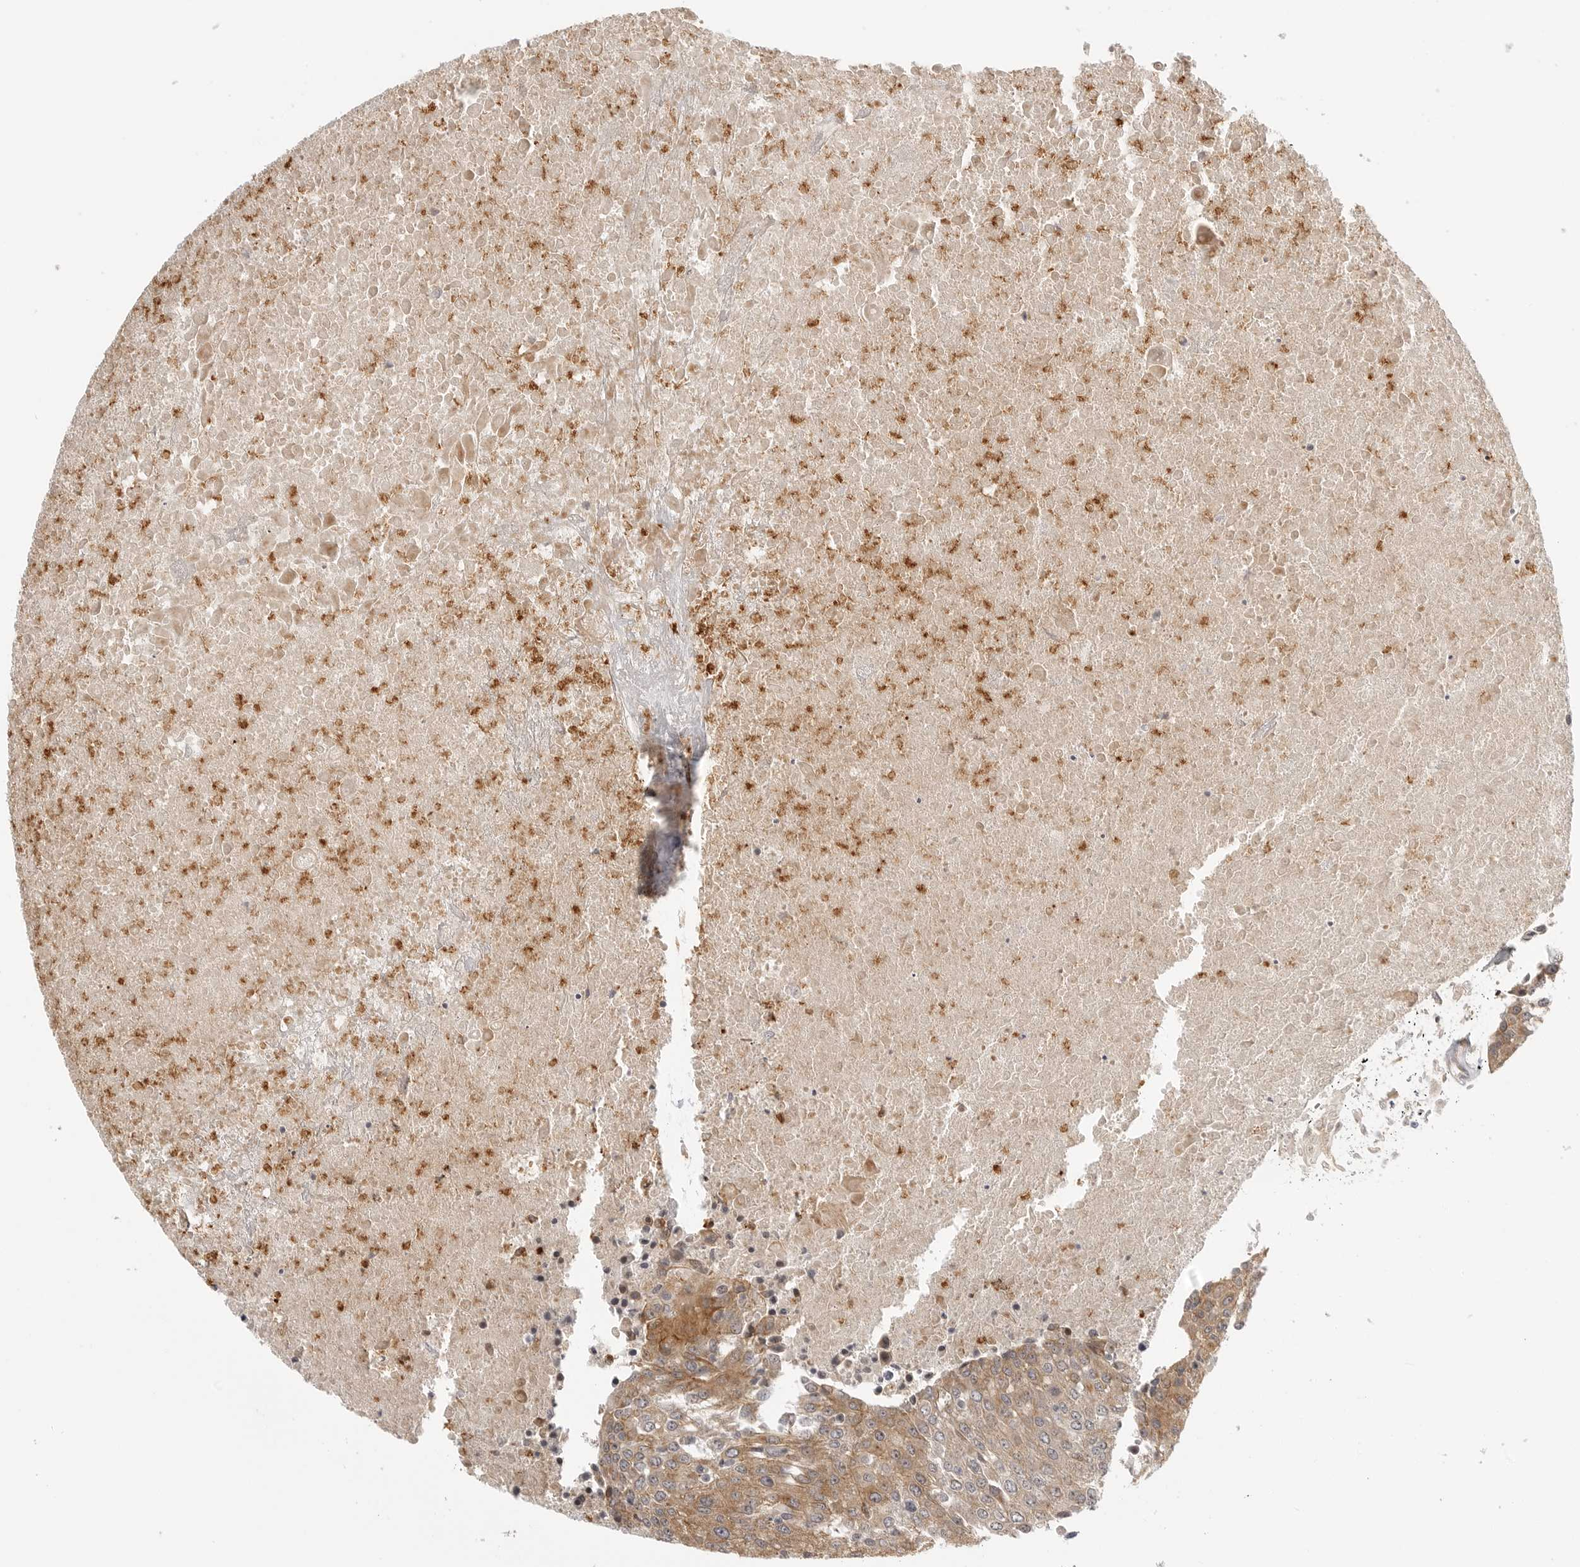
{"staining": {"intensity": "moderate", "quantity": "25%-75%", "location": "cytoplasmic/membranous"}, "tissue": "urothelial cancer", "cell_type": "Tumor cells", "image_type": "cancer", "snomed": [{"axis": "morphology", "description": "Urothelial carcinoma, High grade"}, {"axis": "topography", "description": "Urinary bladder"}], "caption": "Immunohistochemical staining of human urothelial cancer shows medium levels of moderate cytoplasmic/membranous protein positivity in about 25%-75% of tumor cells.", "gene": "DSCC1", "patient": {"sex": "female", "age": 85}}